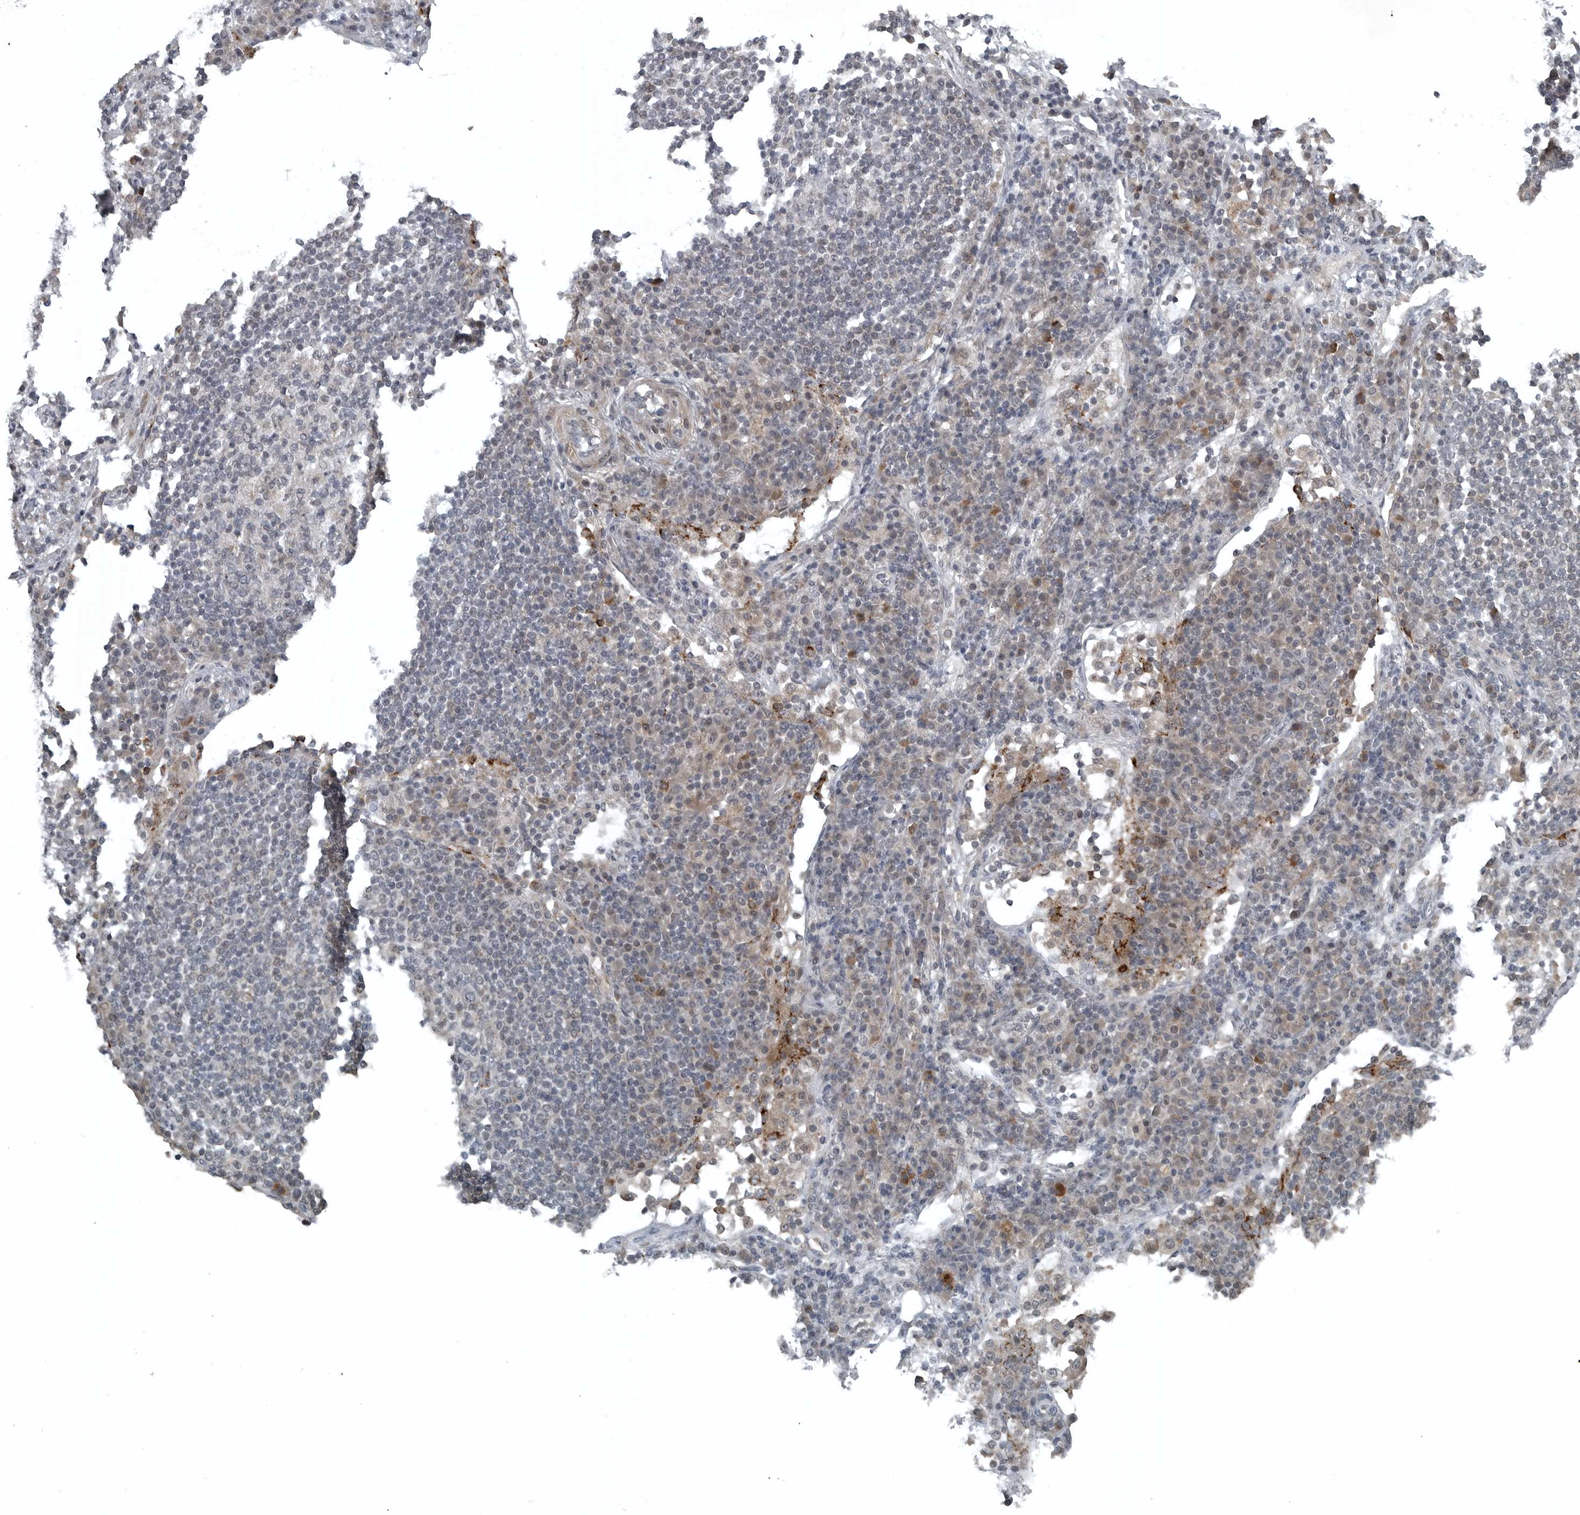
{"staining": {"intensity": "negative", "quantity": "none", "location": "none"}, "tissue": "lymph node", "cell_type": "Germinal center cells", "image_type": "normal", "snomed": [{"axis": "morphology", "description": "Normal tissue, NOS"}, {"axis": "topography", "description": "Lymph node"}], "caption": "IHC of benign lymph node displays no staining in germinal center cells.", "gene": "GAK", "patient": {"sex": "female", "age": 53}}